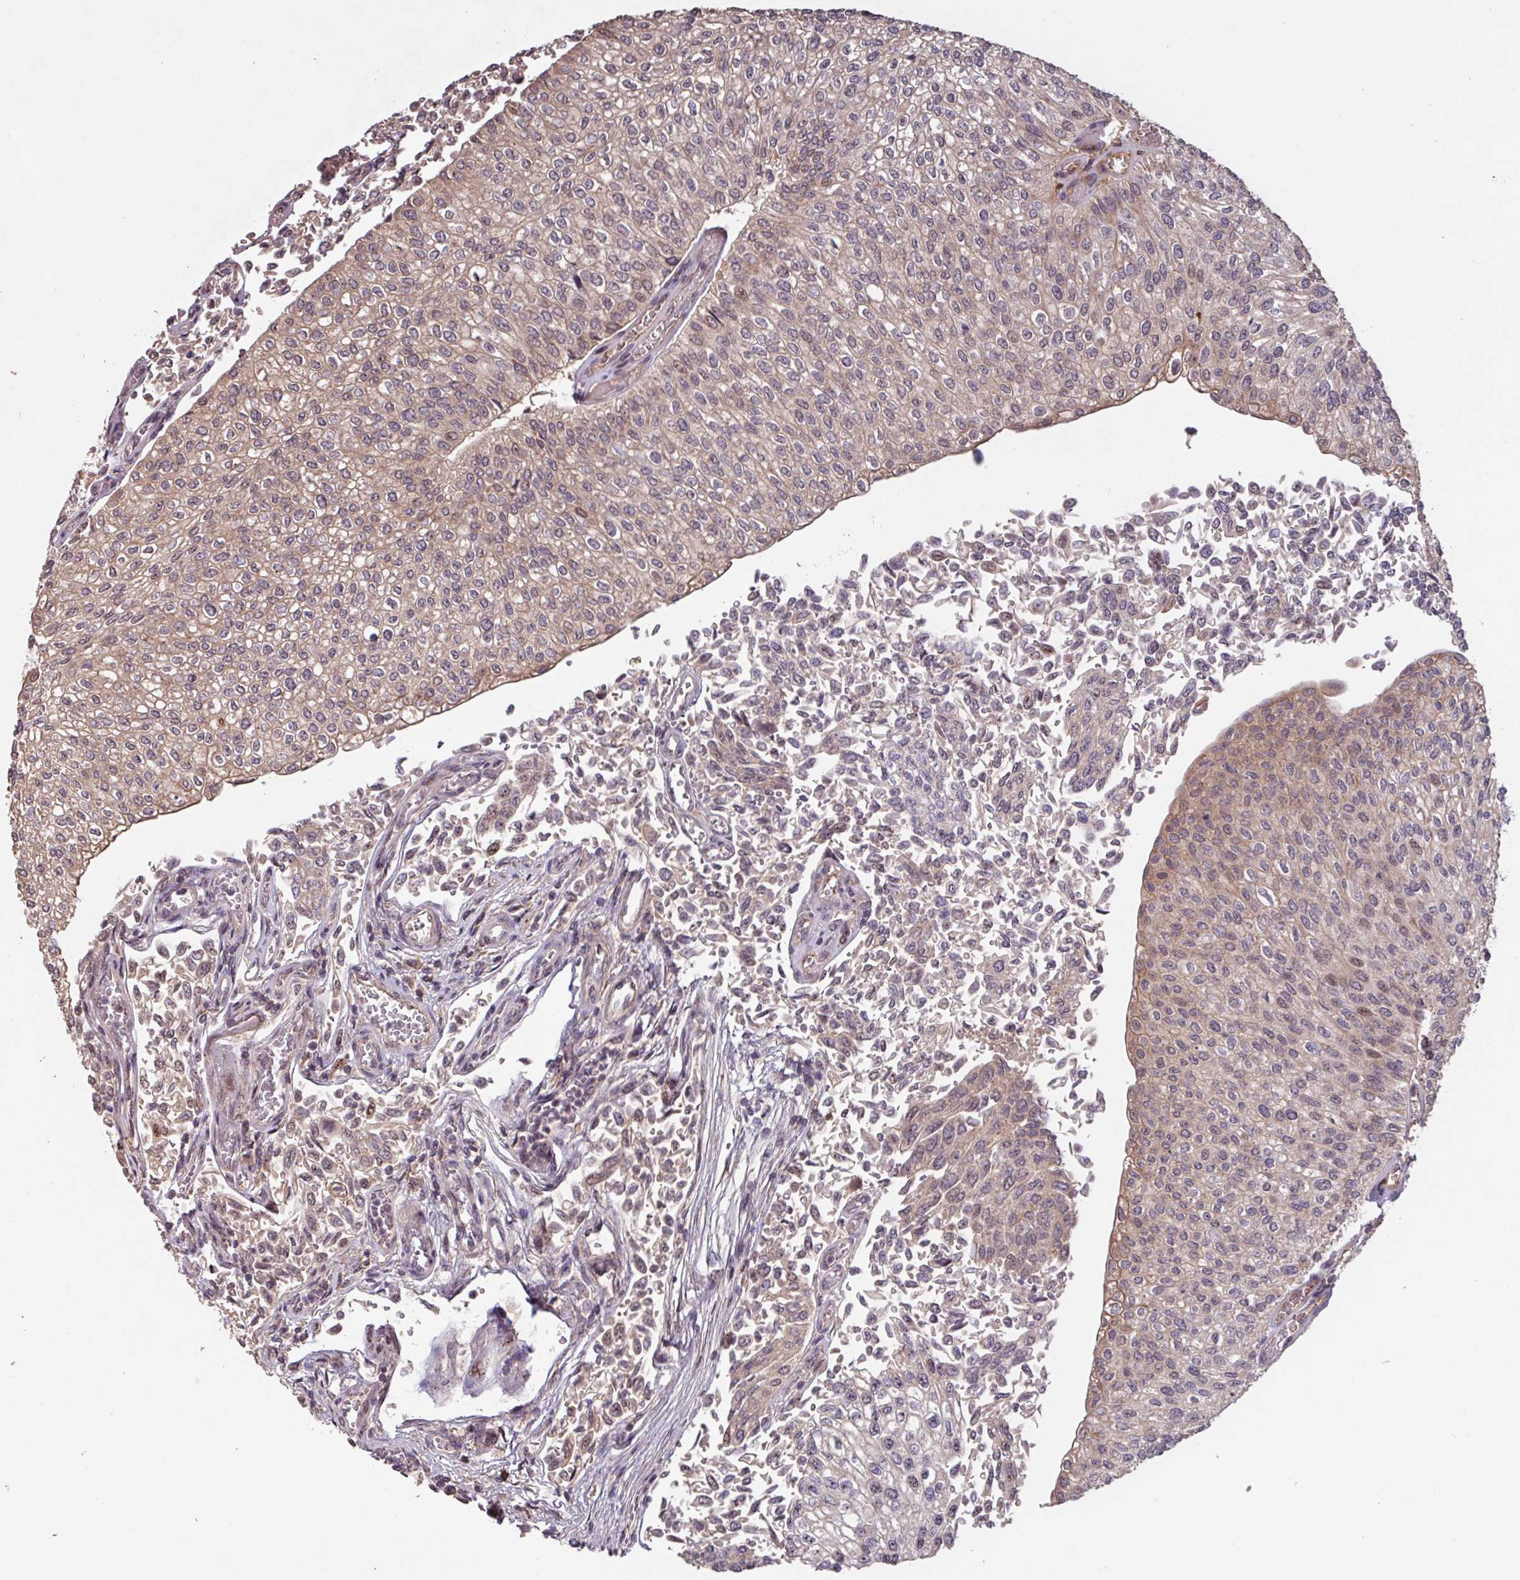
{"staining": {"intensity": "weak", "quantity": "25%-75%", "location": "cytoplasmic/membranous"}, "tissue": "urothelial cancer", "cell_type": "Tumor cells", "image_type": "cancer", "snomed": [{"axis": "morphology", "description": "Urothelial carcinoma, NOS"}, {"axis": "topography", "description": "Urinary bladder"}], "caption": "Immunohistochemical staining of human urothelial cancer reveals low levels of weak cytoplasmic/membranous positivity in approximately 25%-75% of tumor cells.", "gene": "TMEM88", "patient": {"sex": "male", "age": 59}}